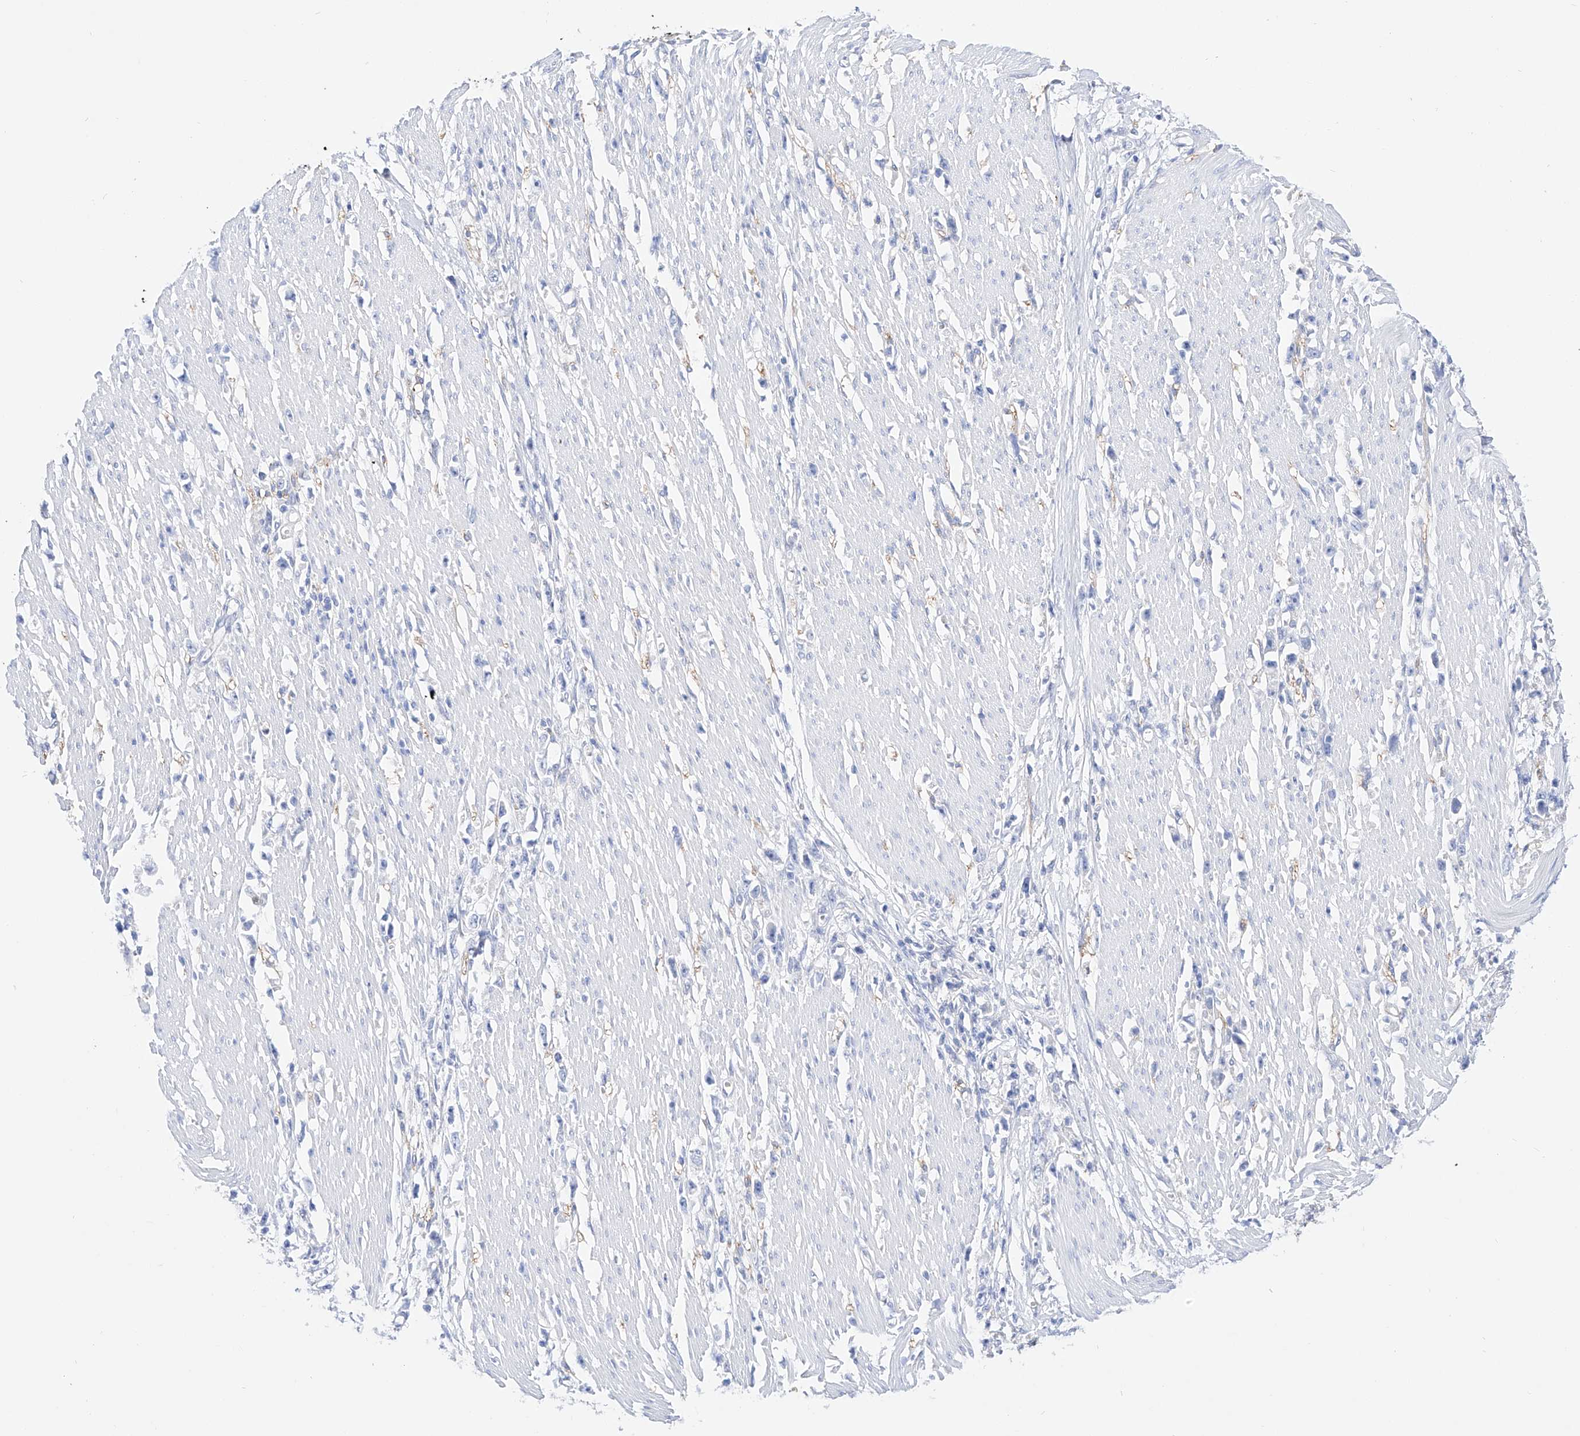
{"staining": {"intensity": "negative", "quantity": "none", "location": "none"}, "tissue": "stomach cancer", "cell_type": "Tumor cells", "image_type": "cancer", "snomed": [{"axis": "morphology", "description": "Adenocarcinoma, NOS"}, {"axis": "topography", "description": "Stomach"}], "caption": "This photomicrograph is of stomach cancer stained with immunohistochemistry to label a protein in brown with the nuclei are counter-stained blue. There is no expression in tumor cells.", "gene": "ZNF653", "patient": {"sex": "female", "age": 59}}